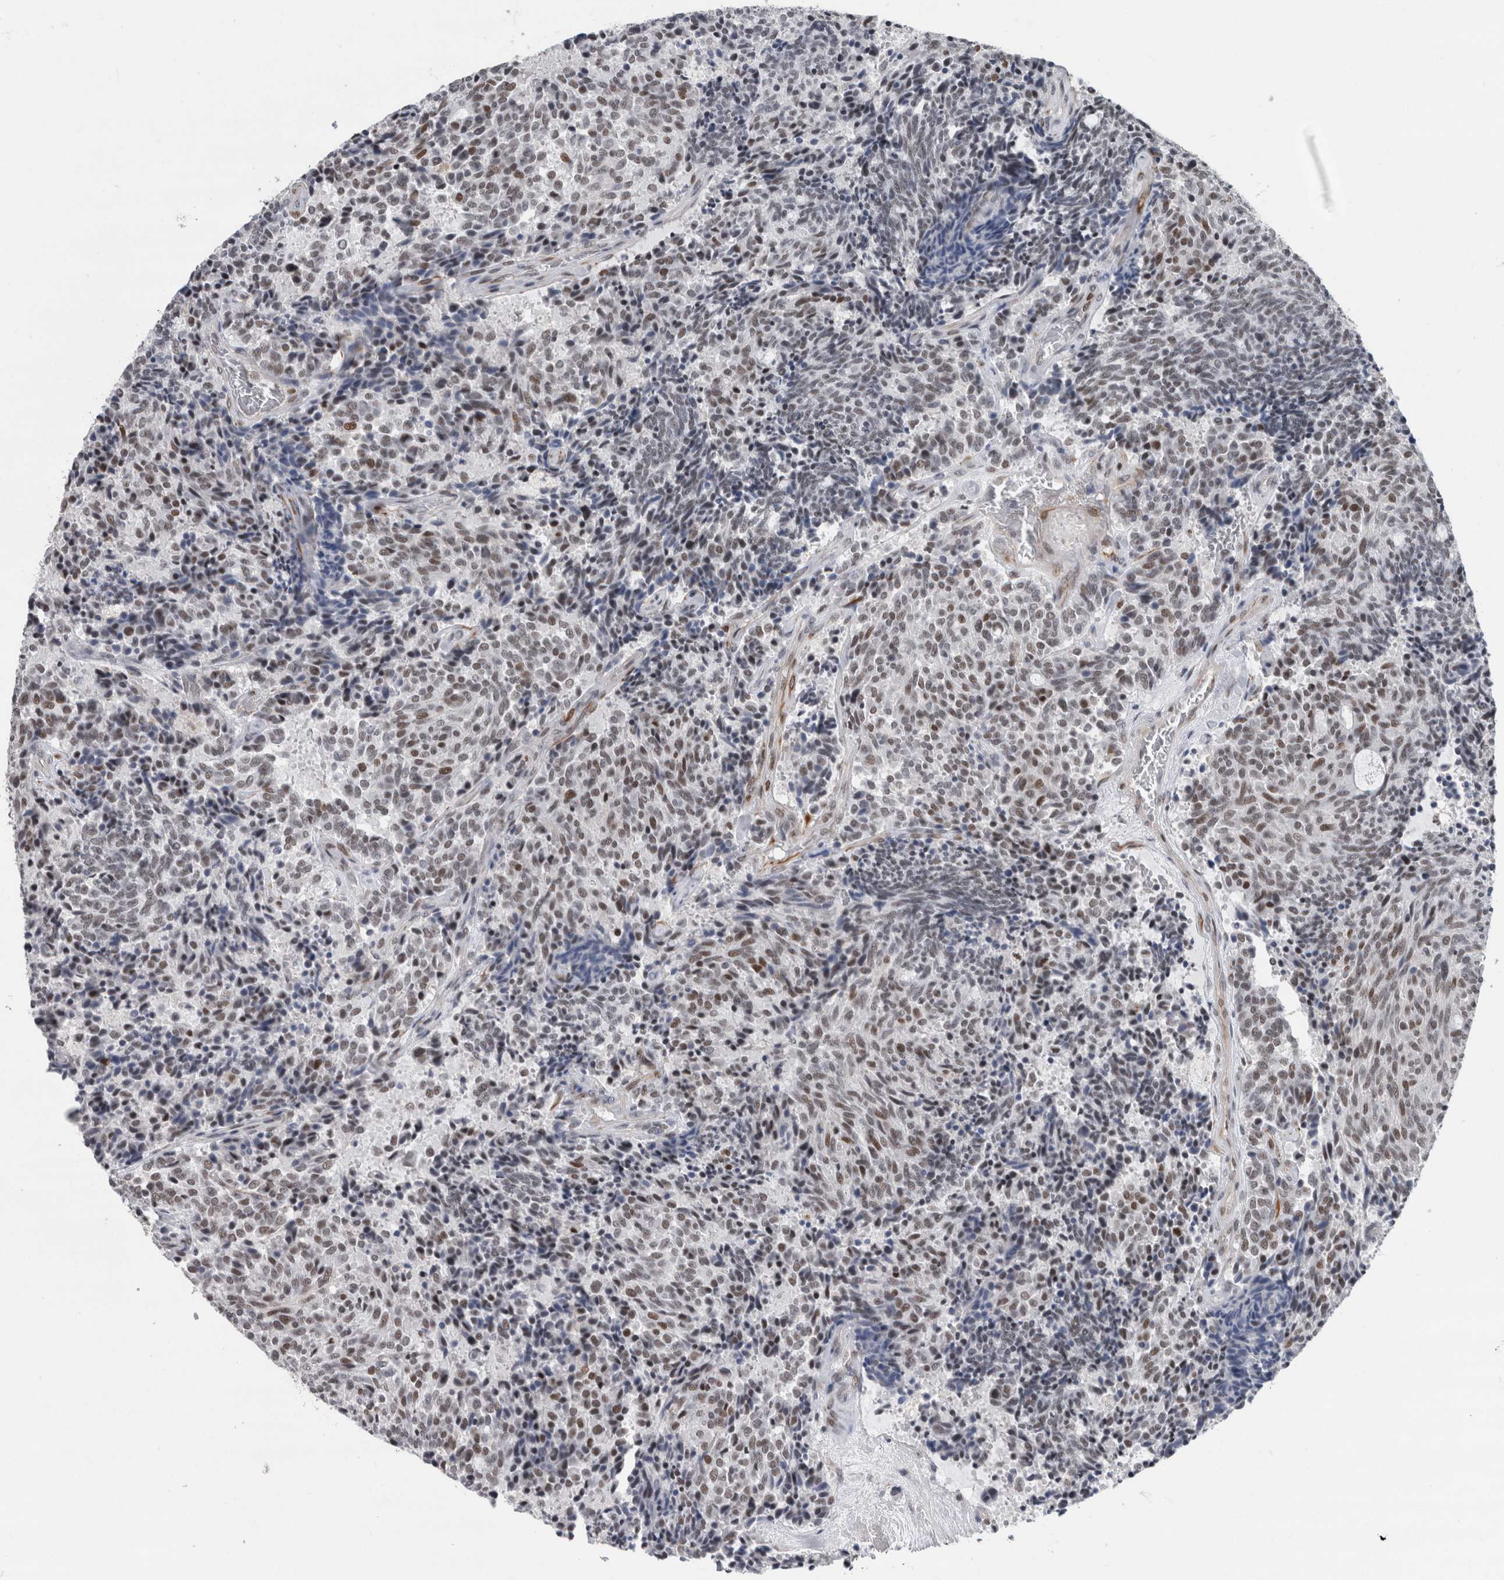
{"staining": {"intensity": "weak", "quantity": "25%-75%", "location": "nuclear"}, "tissue": "carcinoid", "cell_type": "Tumor cells", "image_type": "cancer", "snomed": [{"axis": "morphology", "description": "Carcinoid, malignant, NOS"}, {"axis": "topography", "description": "Pancreas"}], "caption": "Protein analysis of carcinoid (malignant) tissue demonstrates weak nuclear positivity in about 25%-75% of tumor cells.", "gene": "POLD2", "patient": {"sex": "female", "age": 54}}